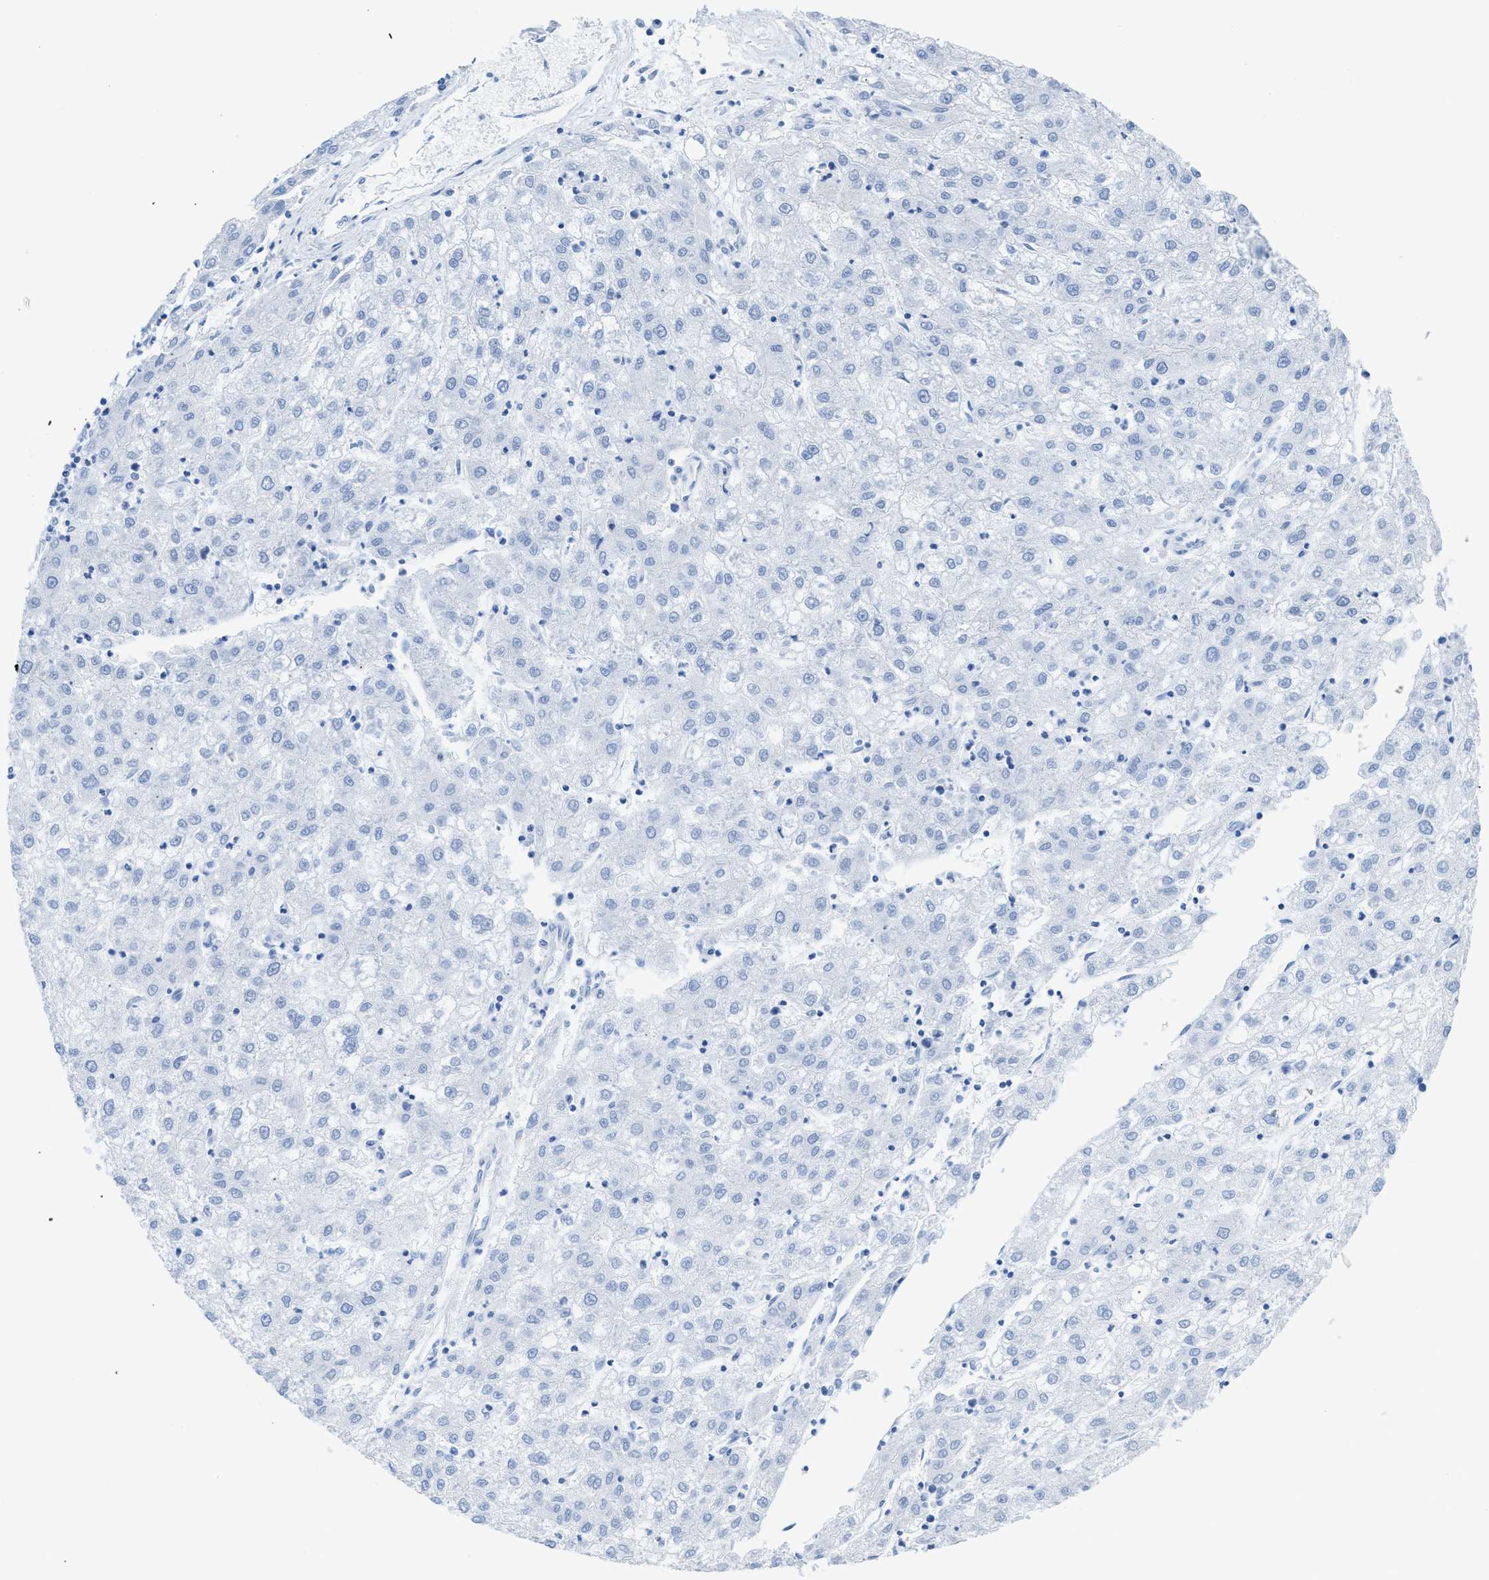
{"staining": {"intensity": "negative", "quantity": "none", "location": "none"}, "tissue": "liver cancer", "cell_type": "Tumor cells", "image_type": "cancer", "snomed": [{"axis": "morphology", "description": "Carcinoma, Hepatocellular, NOS"}, {"axis": "topography", "description": "Liver"}], "caption": "IHC histopathology image of neoplastic tissue: liver cancer (hepatocellular carcinoma) stained with DAB (3,3'-diaminobenzidine) displays no significant protein positivity in tumor cells.", "gene": "ANKFN1", "patient": {"sex": "male", "age": 72}}